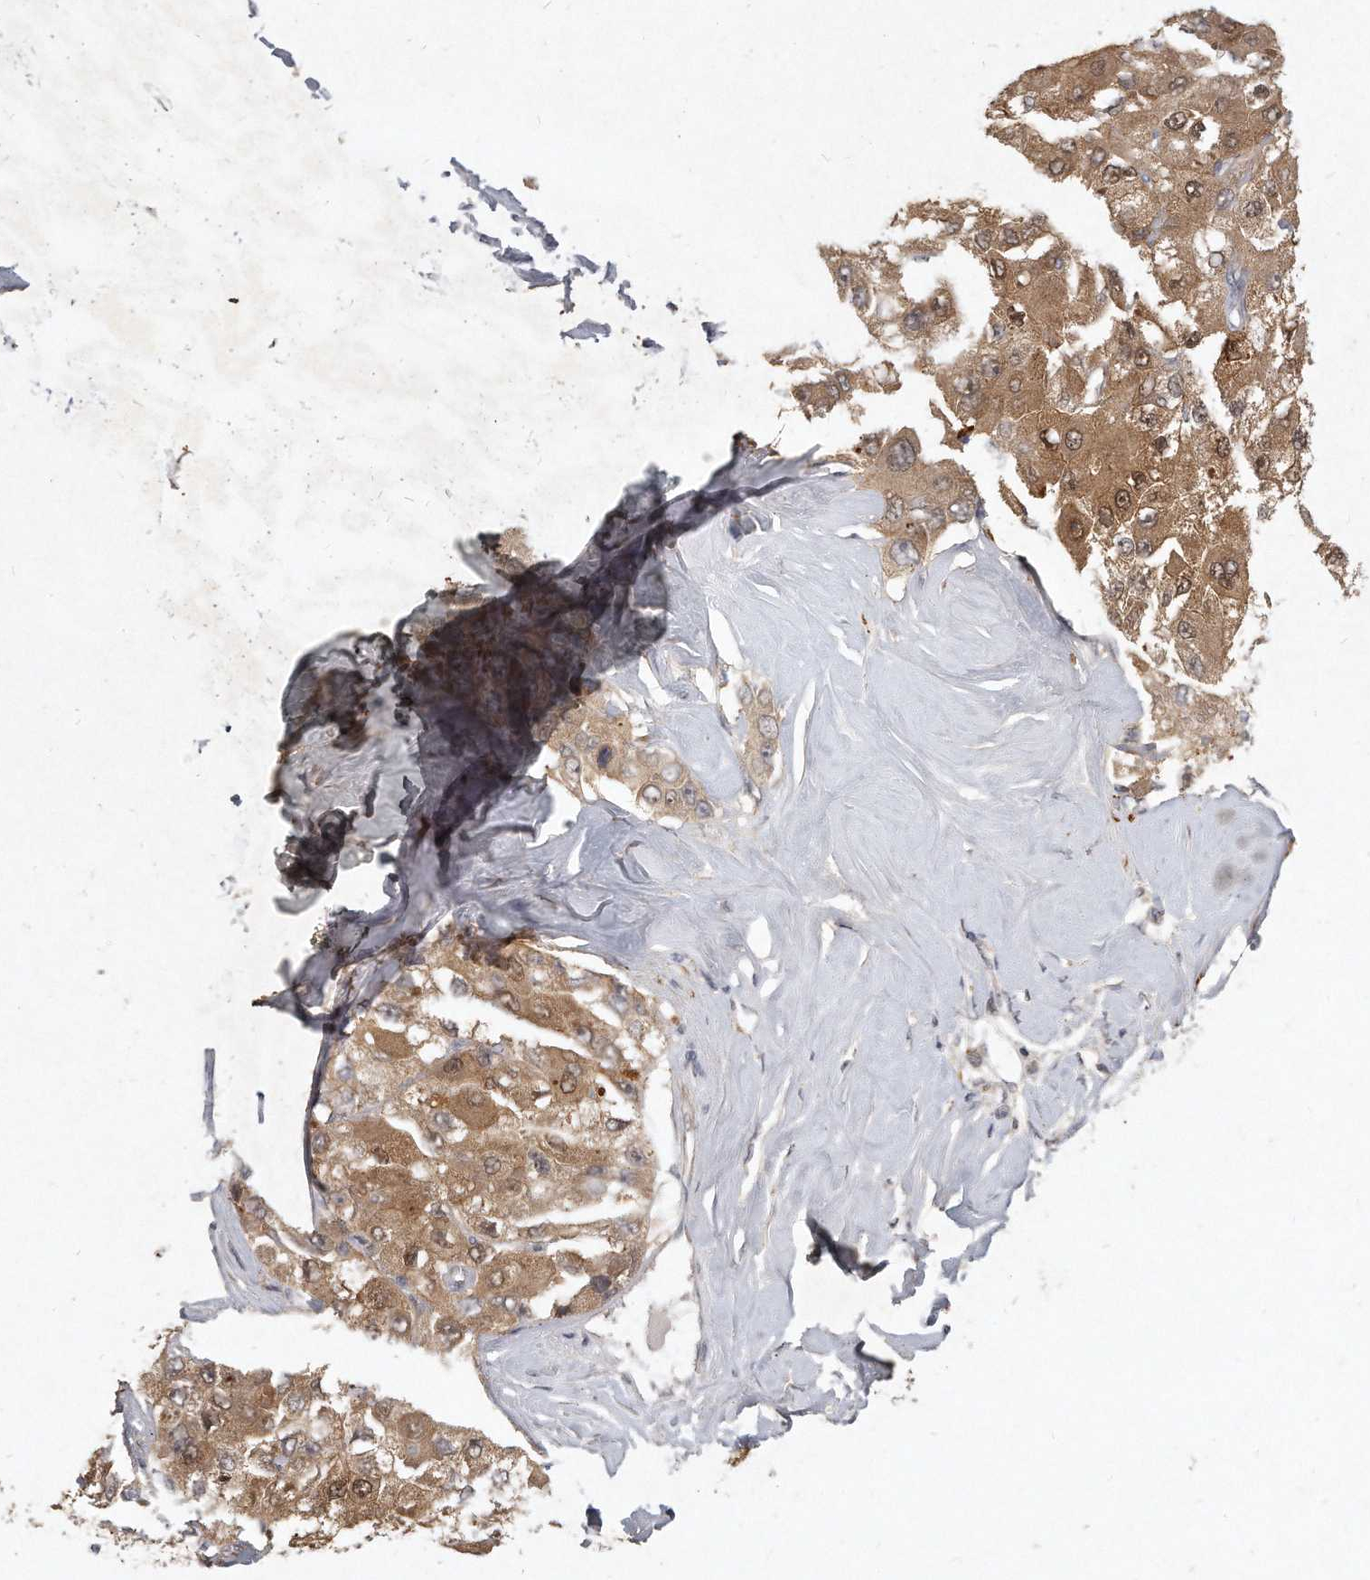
{"staining": {"intensity": "moderate", "quantity": ">75%", "location": "cytoplasmic/membranous,nuclear"}, "tissue": "liver cancer", "cell_type": "Tumor cells", "image_type": "cancer", "snomed": [{"axis": "morphology", "description": "Carcinoma, Hepatocellular, NOS"}, {"axis": "topography", "description": "Liver"}], "caption": "Human liver cancer stained with a protein marker demonstrates moderate staining in tumor cells.", "gene": "LGALS8", "patient": {"sex": "male", "age": 80}}